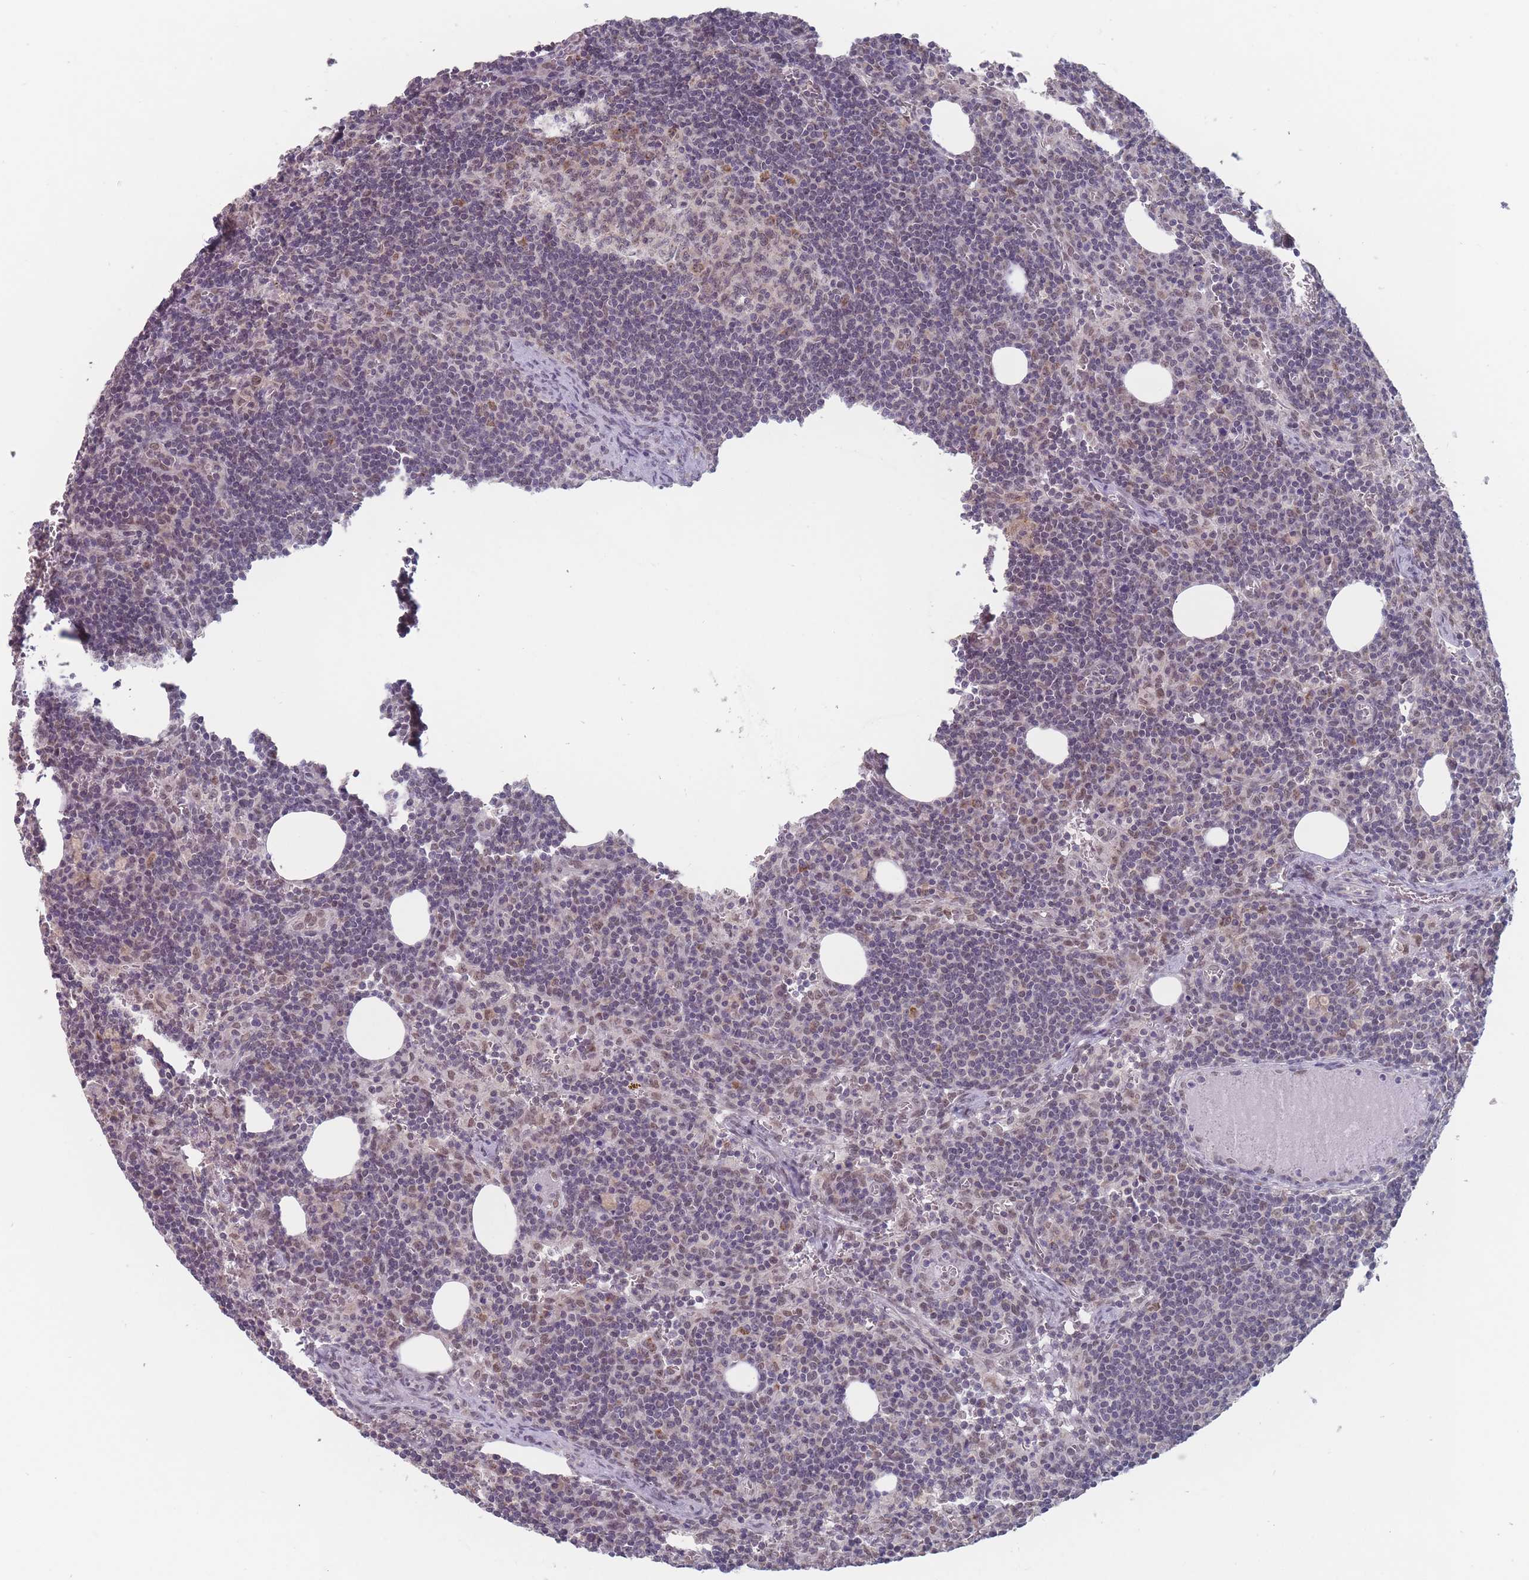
{"staining": {"intensity": "weak", "quantity": "25%-75%", "location": "nuclear"}, "tissue": "lymph node", "cell_type": "Germinal center cells", "image_type": "normal", "snomed": [{"axis": "morphology", "description": "Normal tissue, NOS"}, {"axis": "topography", "description": "Lymph node"}], "caption": "This micrograph shows normal lymph node stained with immunohistochemistry (IHC) to label a protein in brown. The nuclear of germinal center cells show weak positivity for the protein. Nuclei are counter-stained blue.", "gene": "PEX7", "patient": {"sex": "female", "age": 27}}